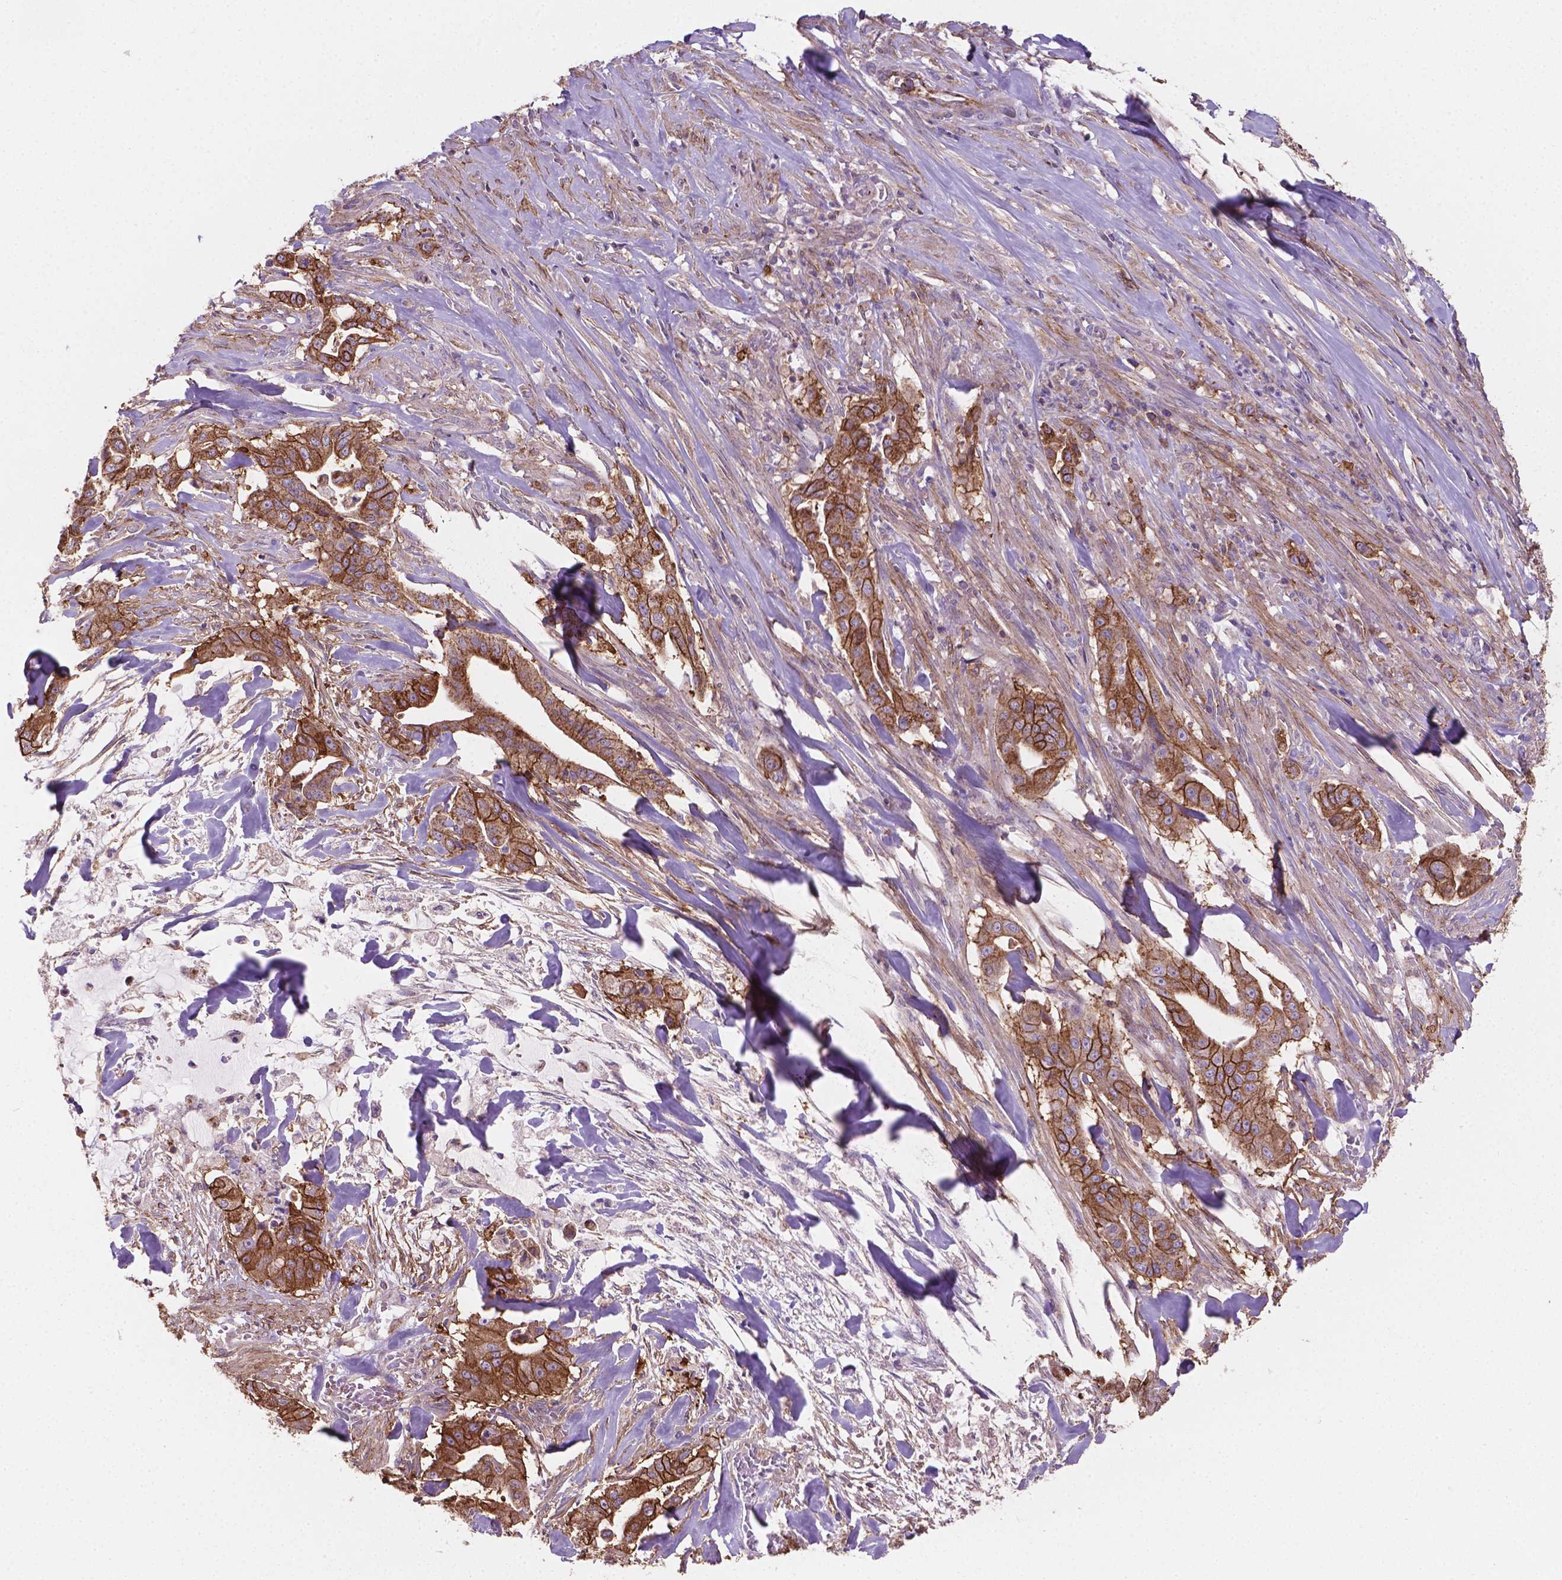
{"staining": {"intensity": "strong", "quantity": ">75%", "location": "cytoplasmic/membranous"}, "tissue": "pancreatic cancer", "cell_type": "Tumor cells", "image_type": "cancer", "snomed": [{"axis": "morphology", "description": "Normal tissue, NOS"}, {"axis": "morphology", "description": "Inflammation, NOS"}, {"axis": "morphology", "description": "Adenocarcinoma, NOS"}, {"axis": "topography", "description": "Pancreas"}], "caption": "Human pancreatic adenocarcinoma stained for a protein (brown) exhibits strong cytoplasmic/membranous positive expression in approximately >75% of tumor cells.", "gene": "TCAF1", "patient": {"sex": "male", "age": 57}}